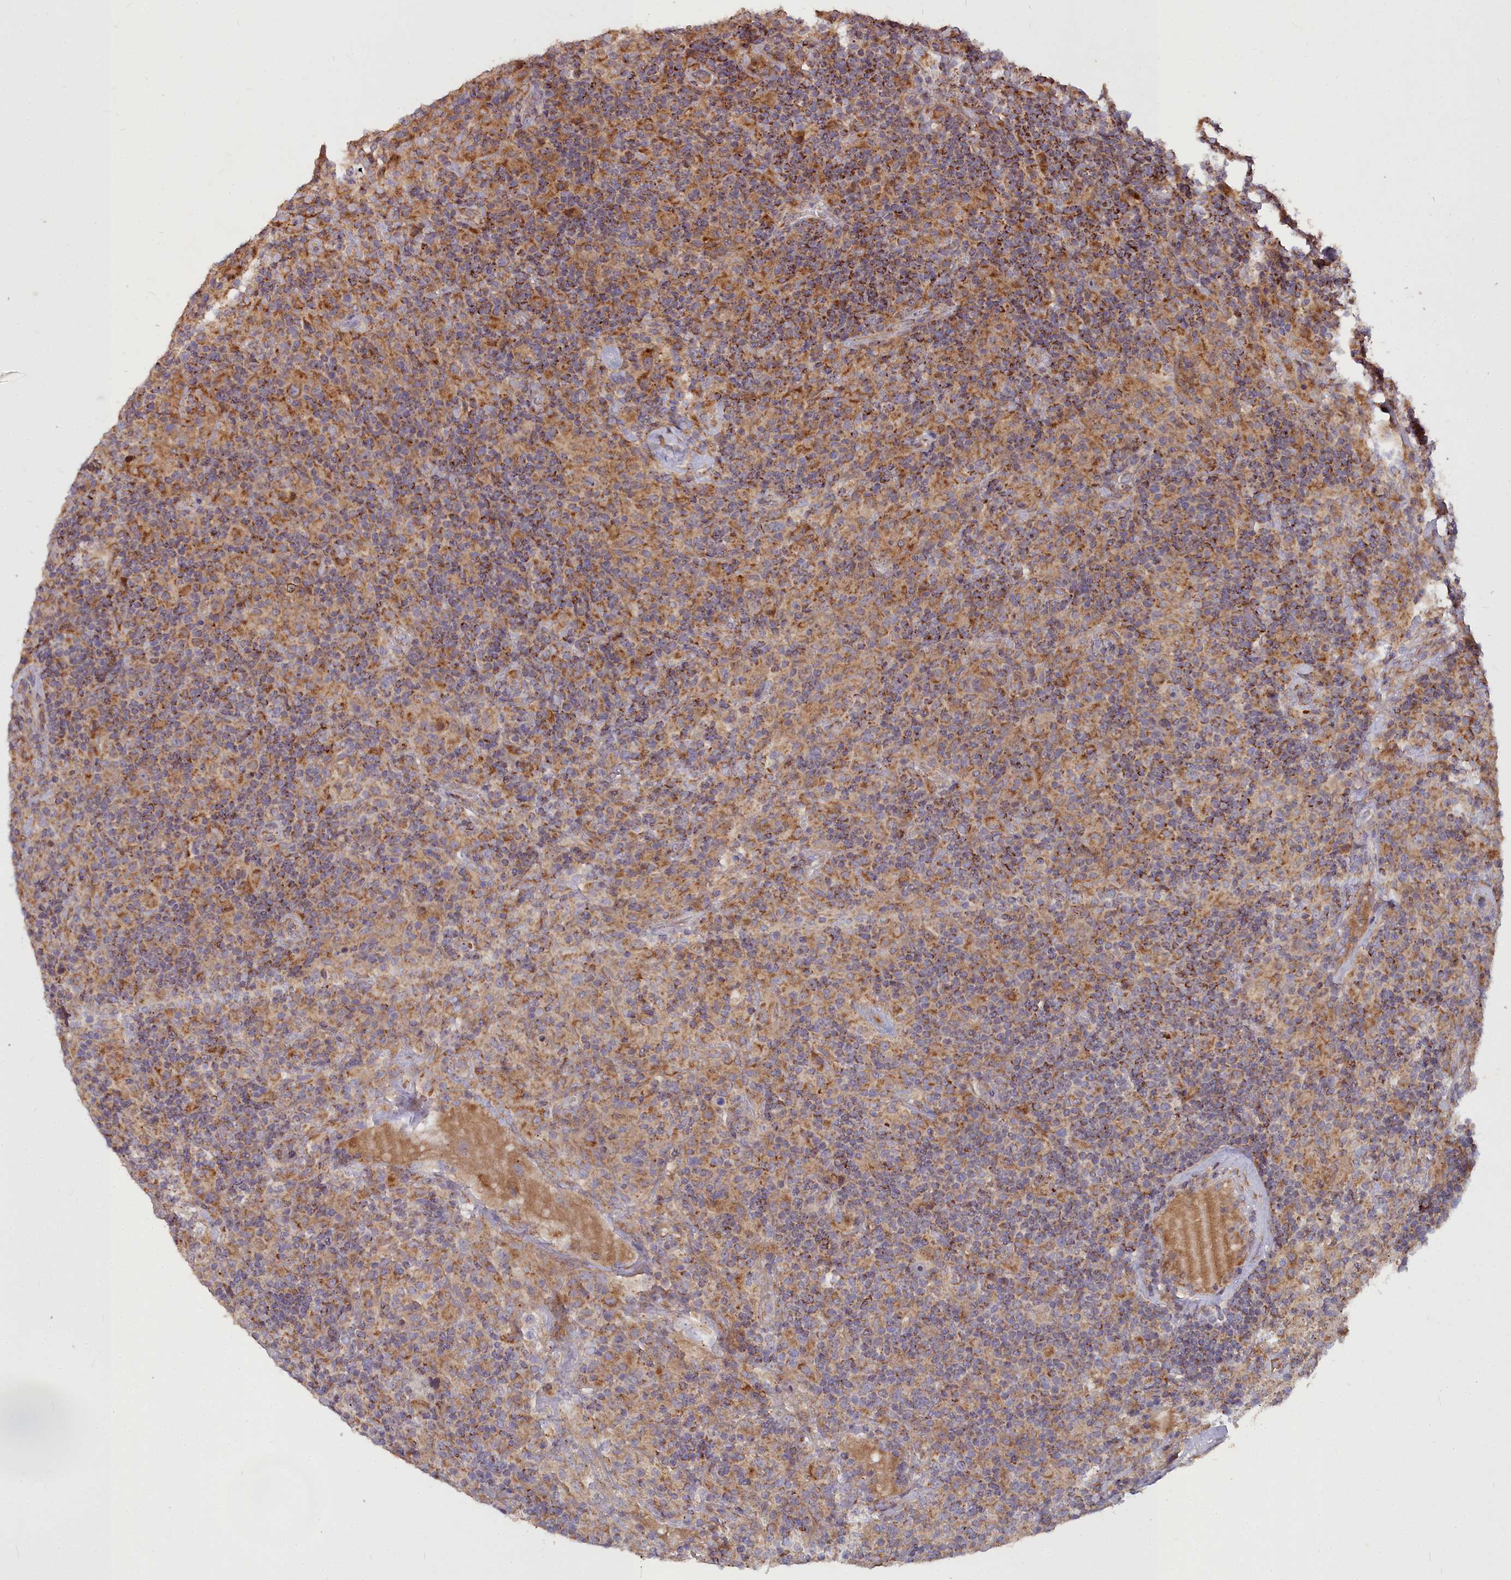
{"staining": {"intensity": "moderate", "quantity": ">75%", "location": "cytoplasmic/membranous"}, "tissue": "lymphoma", "cell_type": "Tumor cells", "image_type": "cancer", "snomed": [{"axis": "morphology", "description": "Hodgkin's disease, NOS"}, {"axis": "topography", "description": "Lymph node"}], "caption": "Hodgkin's disease was stained to show a protein in brown. There is medium levels of moderate cytoplasmic/membranous positivity in about >75% of tumor cells.", "gene": "COX11", "patient": {"sex": "male", "age": 70}}